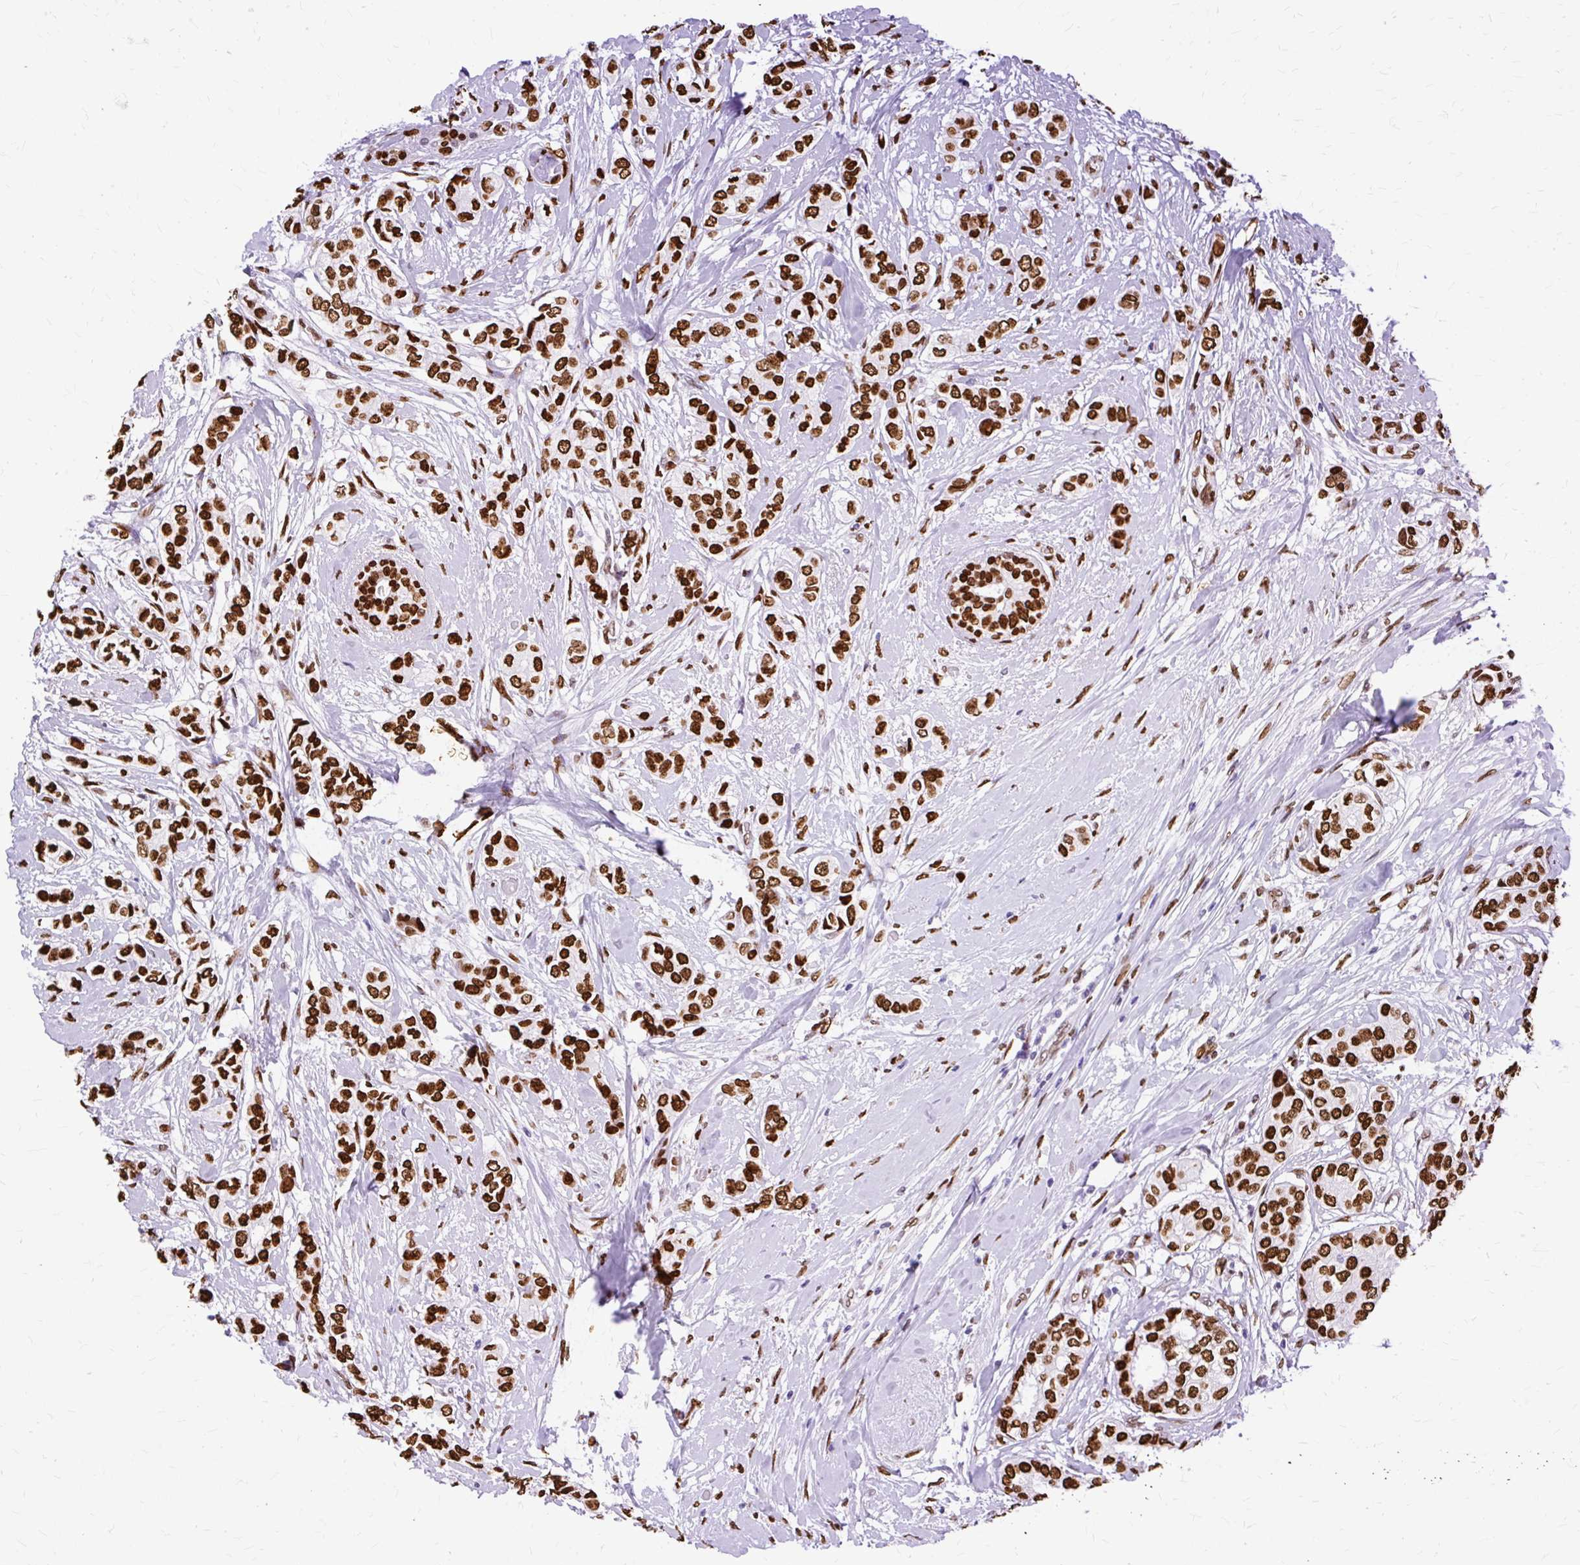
{"staining": {"intensity": "strong", "quantity": ">75%", "location": "nuclear"}, "tissue": "breast cancer", "cell_type": "Tumor cells", "image_type": "cancer", "snomed": [{"axis": "morphology", "description": "Duct carcinoma"}, {"axis": "topography", "description": "Breast"}], "caption": "Protein expression analysis of human breast invasive ductal carcinoma reveals strong nuclear positivity in approximately >75% of tumor cells.", "gene": "TMEM184C", "patient": {"sex": "female", "age": 73}}